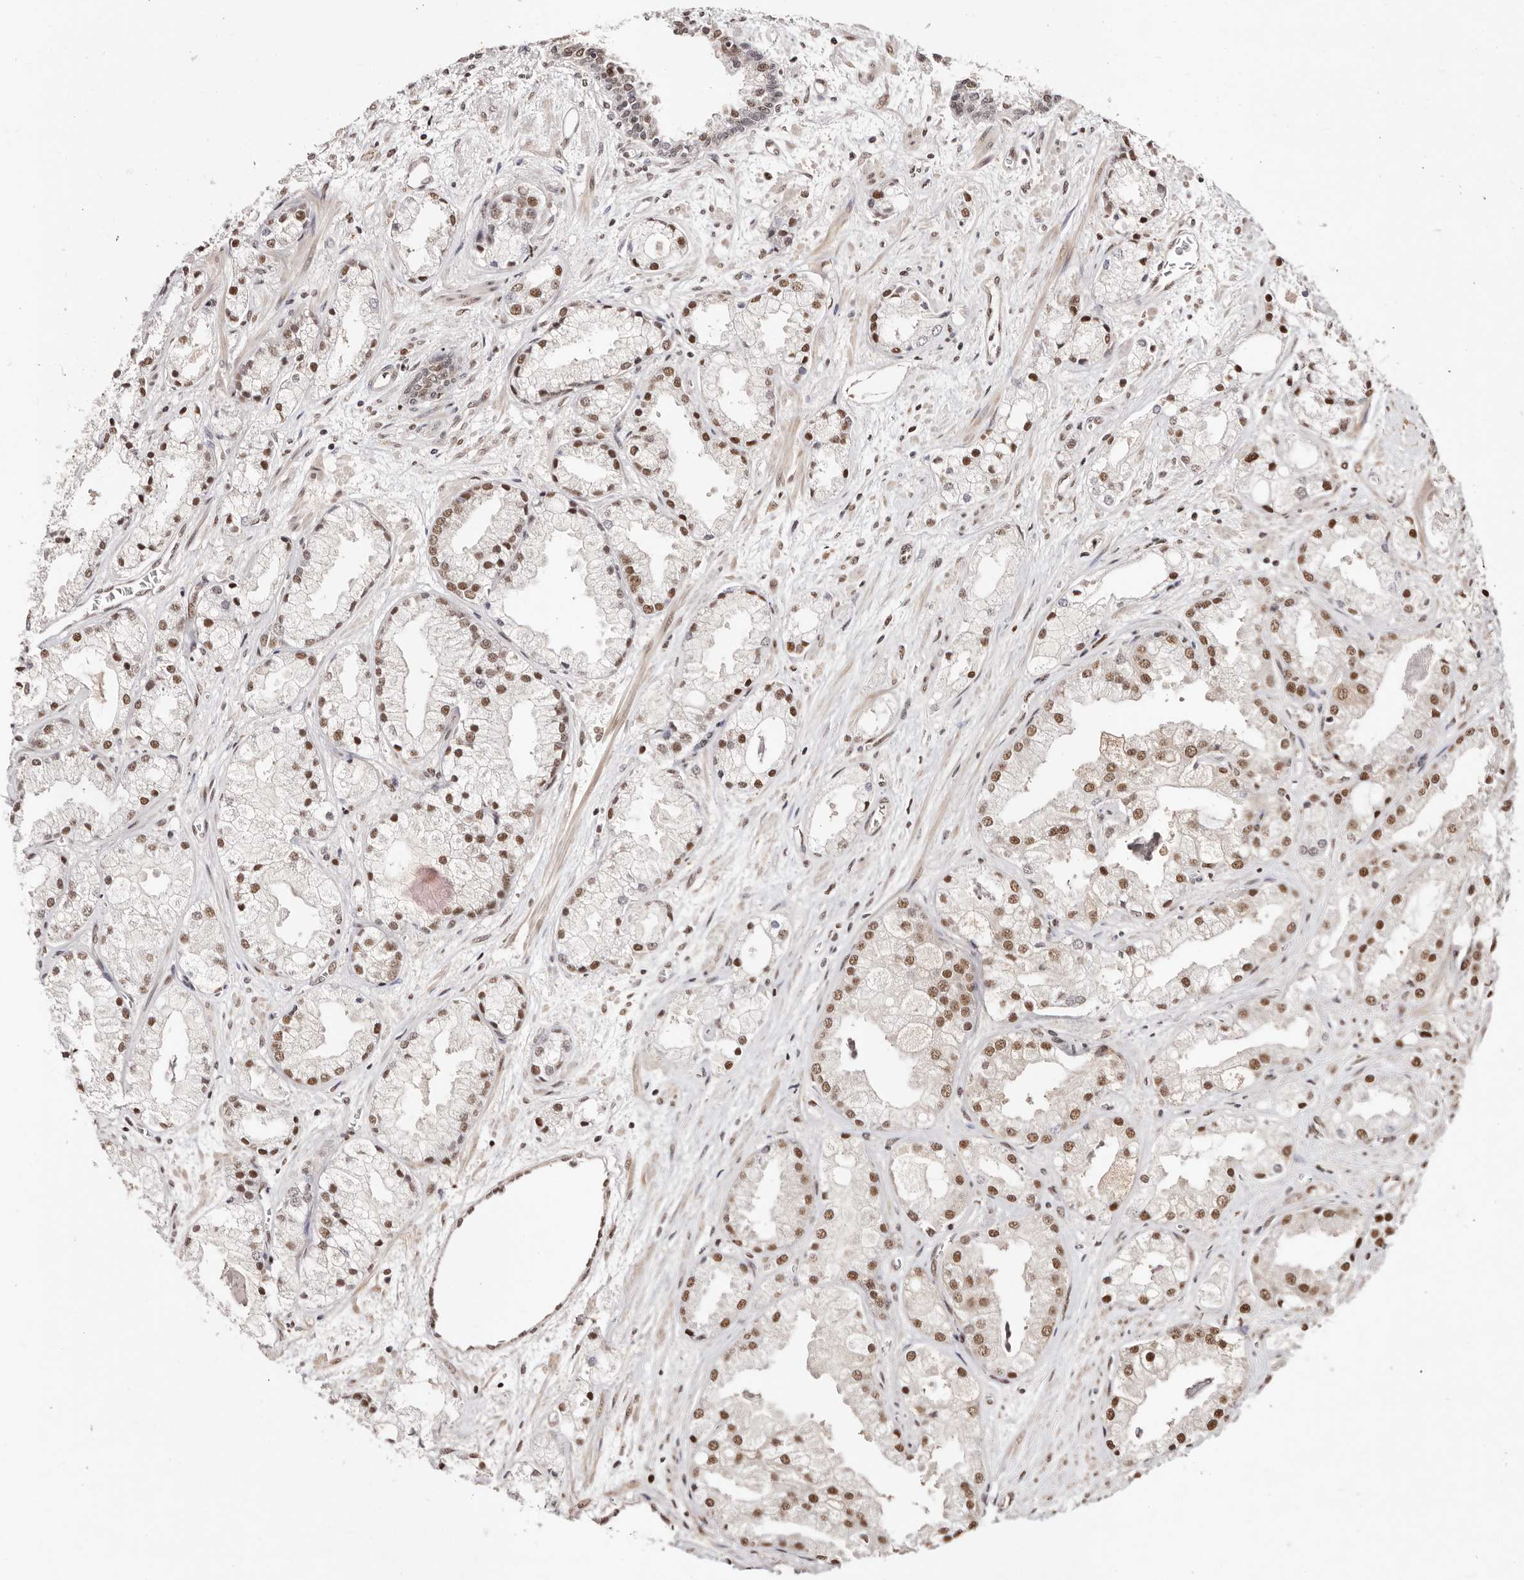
{"staining": {"intensity": "moderate", "quantity": ">75%", "location": "nuclear"}, "tissue": "prostate cancer", "cell_type": "Tumor cells", "image_type": "cancer", "snomed": [{"axis": "morphology", "description": "Adenocarcinoma, High grade"}, {"axis": "topography", "description": "Prostate"}], "caption": "The immunohistochemical stain highlights moderate nuclear expression in tumor cells of high-grade adenocarcinoma (prostate) tissue. The protein of interest is stained brown, and the nuclei are stained in blue (DAB (3,3'-diaminobenzidine) IHC with brightfield microscopy, high magnification).", "gene": "BICRAL", "patient": {"sex": "male", "age": 50}}